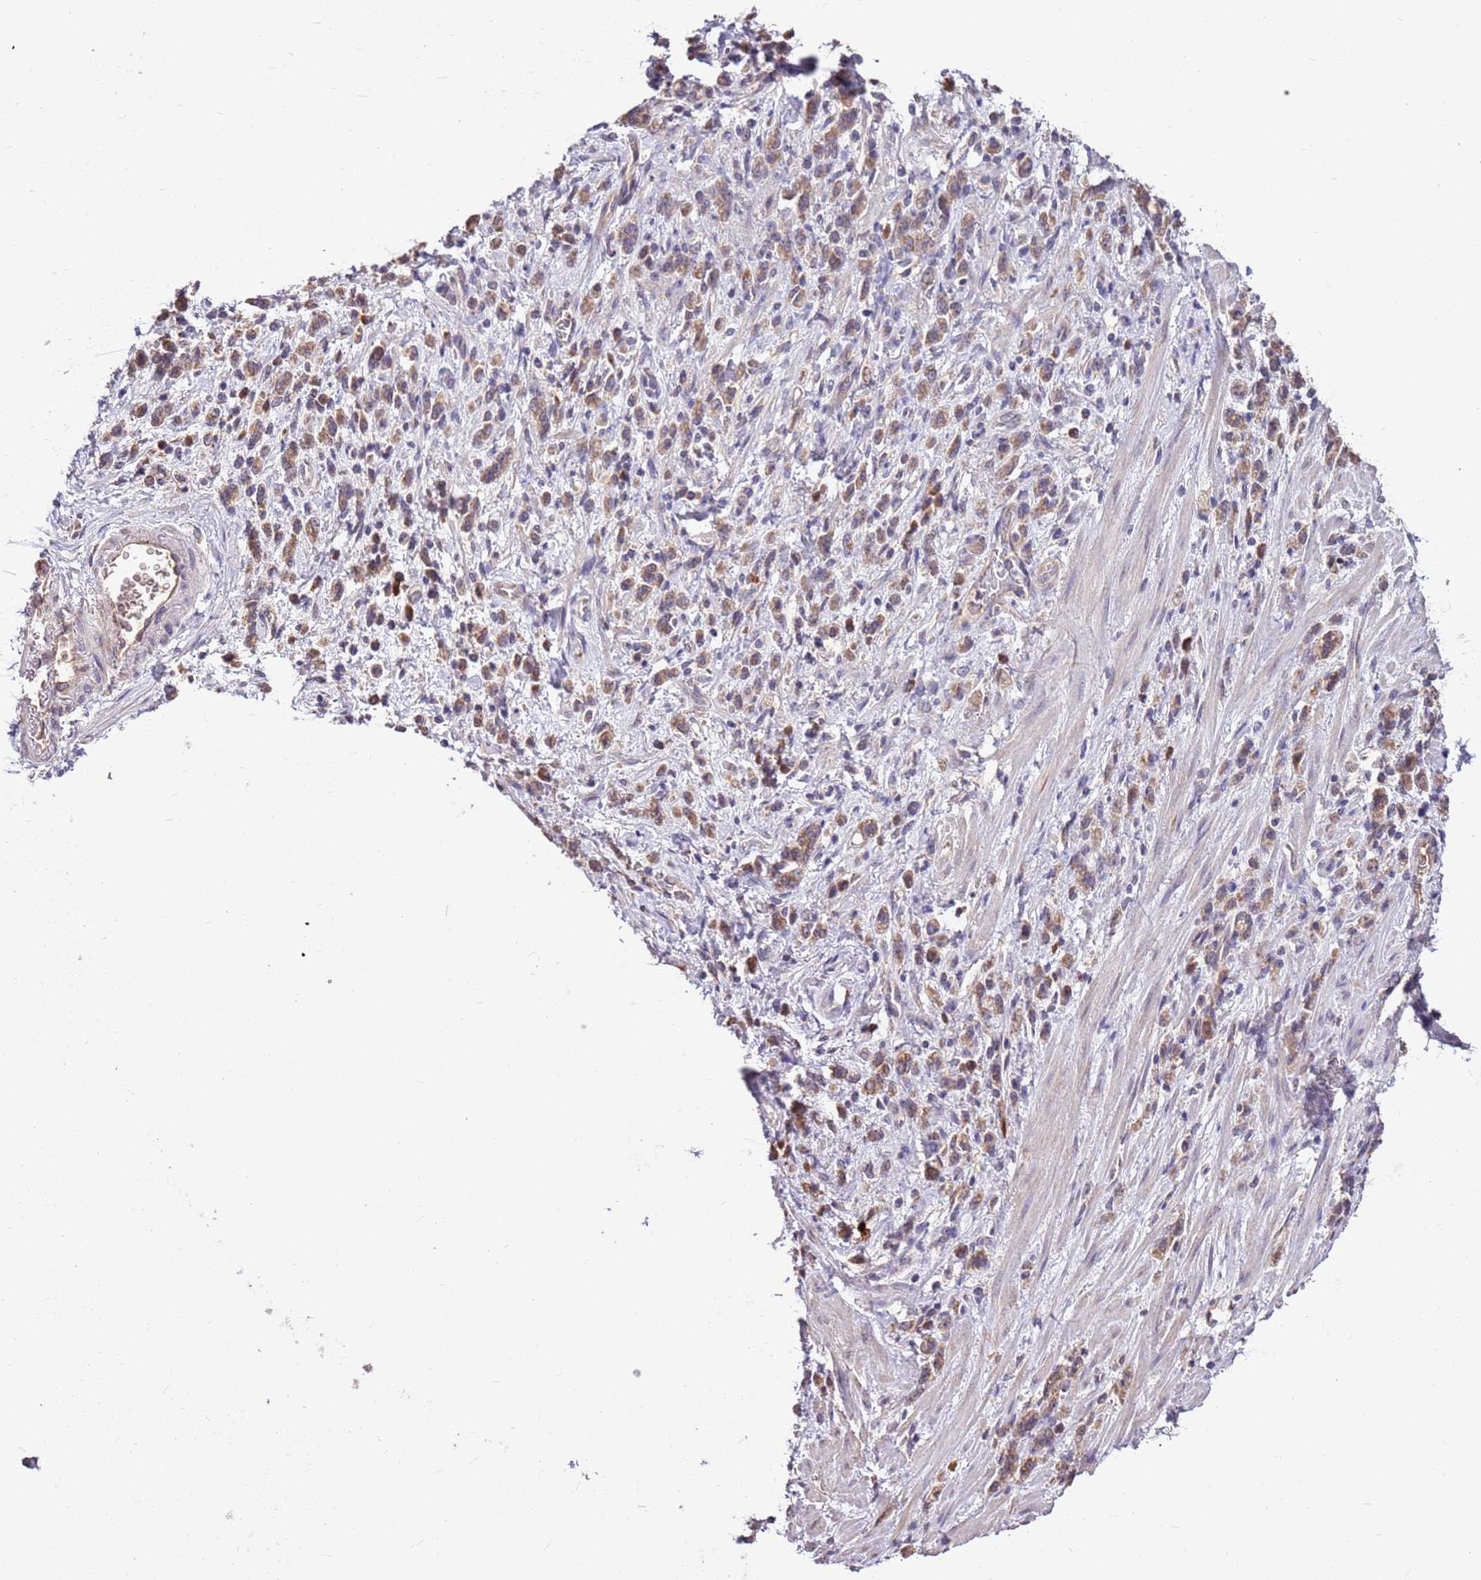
{"staining": {"intensity": "weak", "quantity": ">75%", "location": "cytoplasmic/membranous"}, "tissue": "stomach cancer", "cell_type": "Tumor cells", "image_type": "cancer", "snomed": [{"axis": "morphology", "description": "Adenocarcinoma, NOS"}, {"axis": "topography", "description": "Stomach"}], "caption": "Human stomach cancer (adenocarcinoma) stained for a protein (brown) shows weak cytoplasmic/membranous positive staining in approximately >75% of tumor cells.", "gene": "BBS5", "patient": {"sex": "male", "age": 77}}